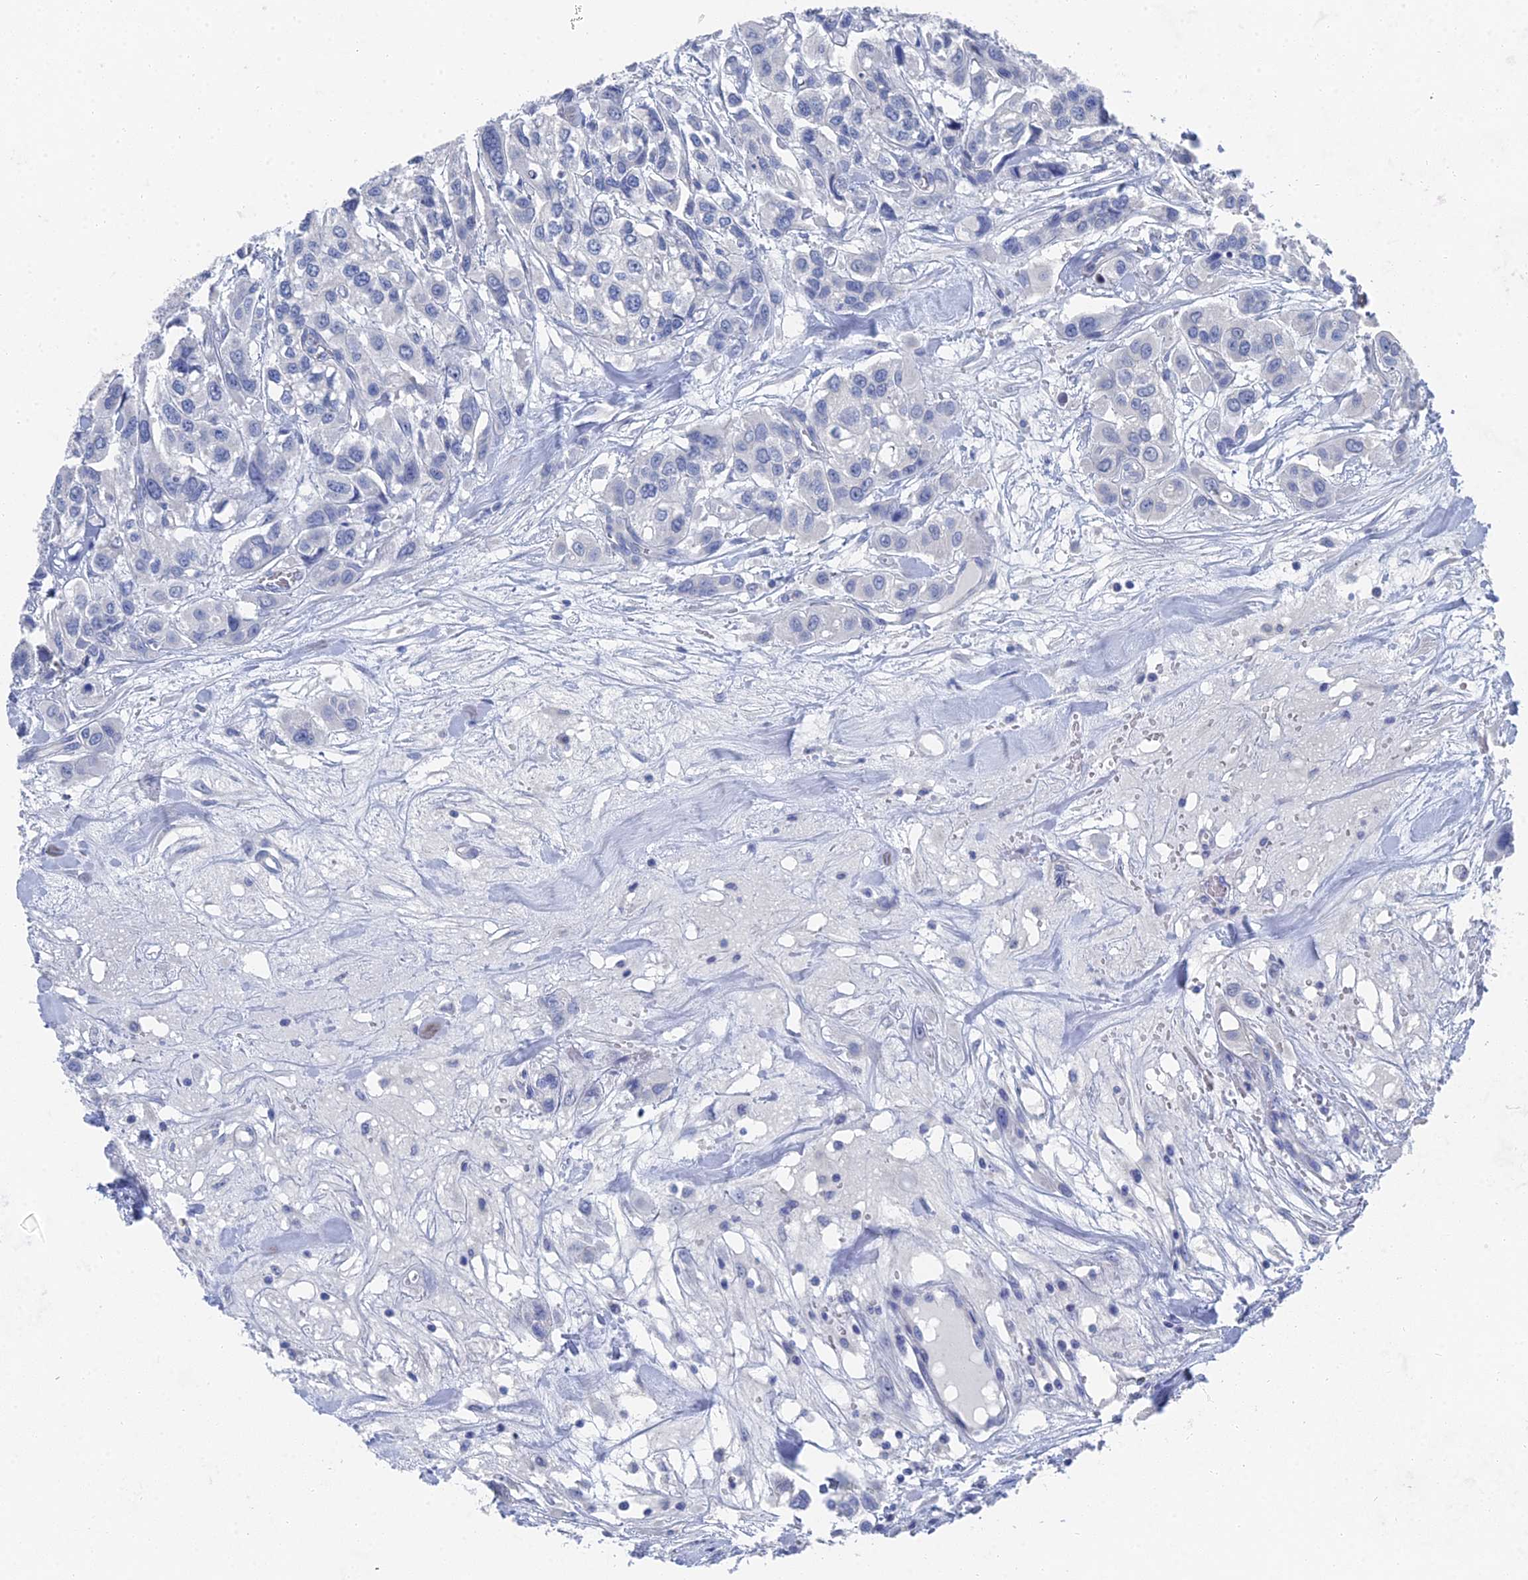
{"staining": {"intensity": "negative", "quantity": "none", "location": "none"}, "tissue": "urothelial cancer", "cell_type": "Tumor cells", "image_type": "cancer", "snomed": [{"axis": "morphology", "description": "Urothelial carcinoma, High grade"}, {"axis": "topography", "description": "Urinary bladder"}], "caption": "This is an IHC image of high-grade urothelial carcinoma. There is no staining in tumor cells.", "gene": "GFAP", "patient": {"sex": "male", "age": 67}}